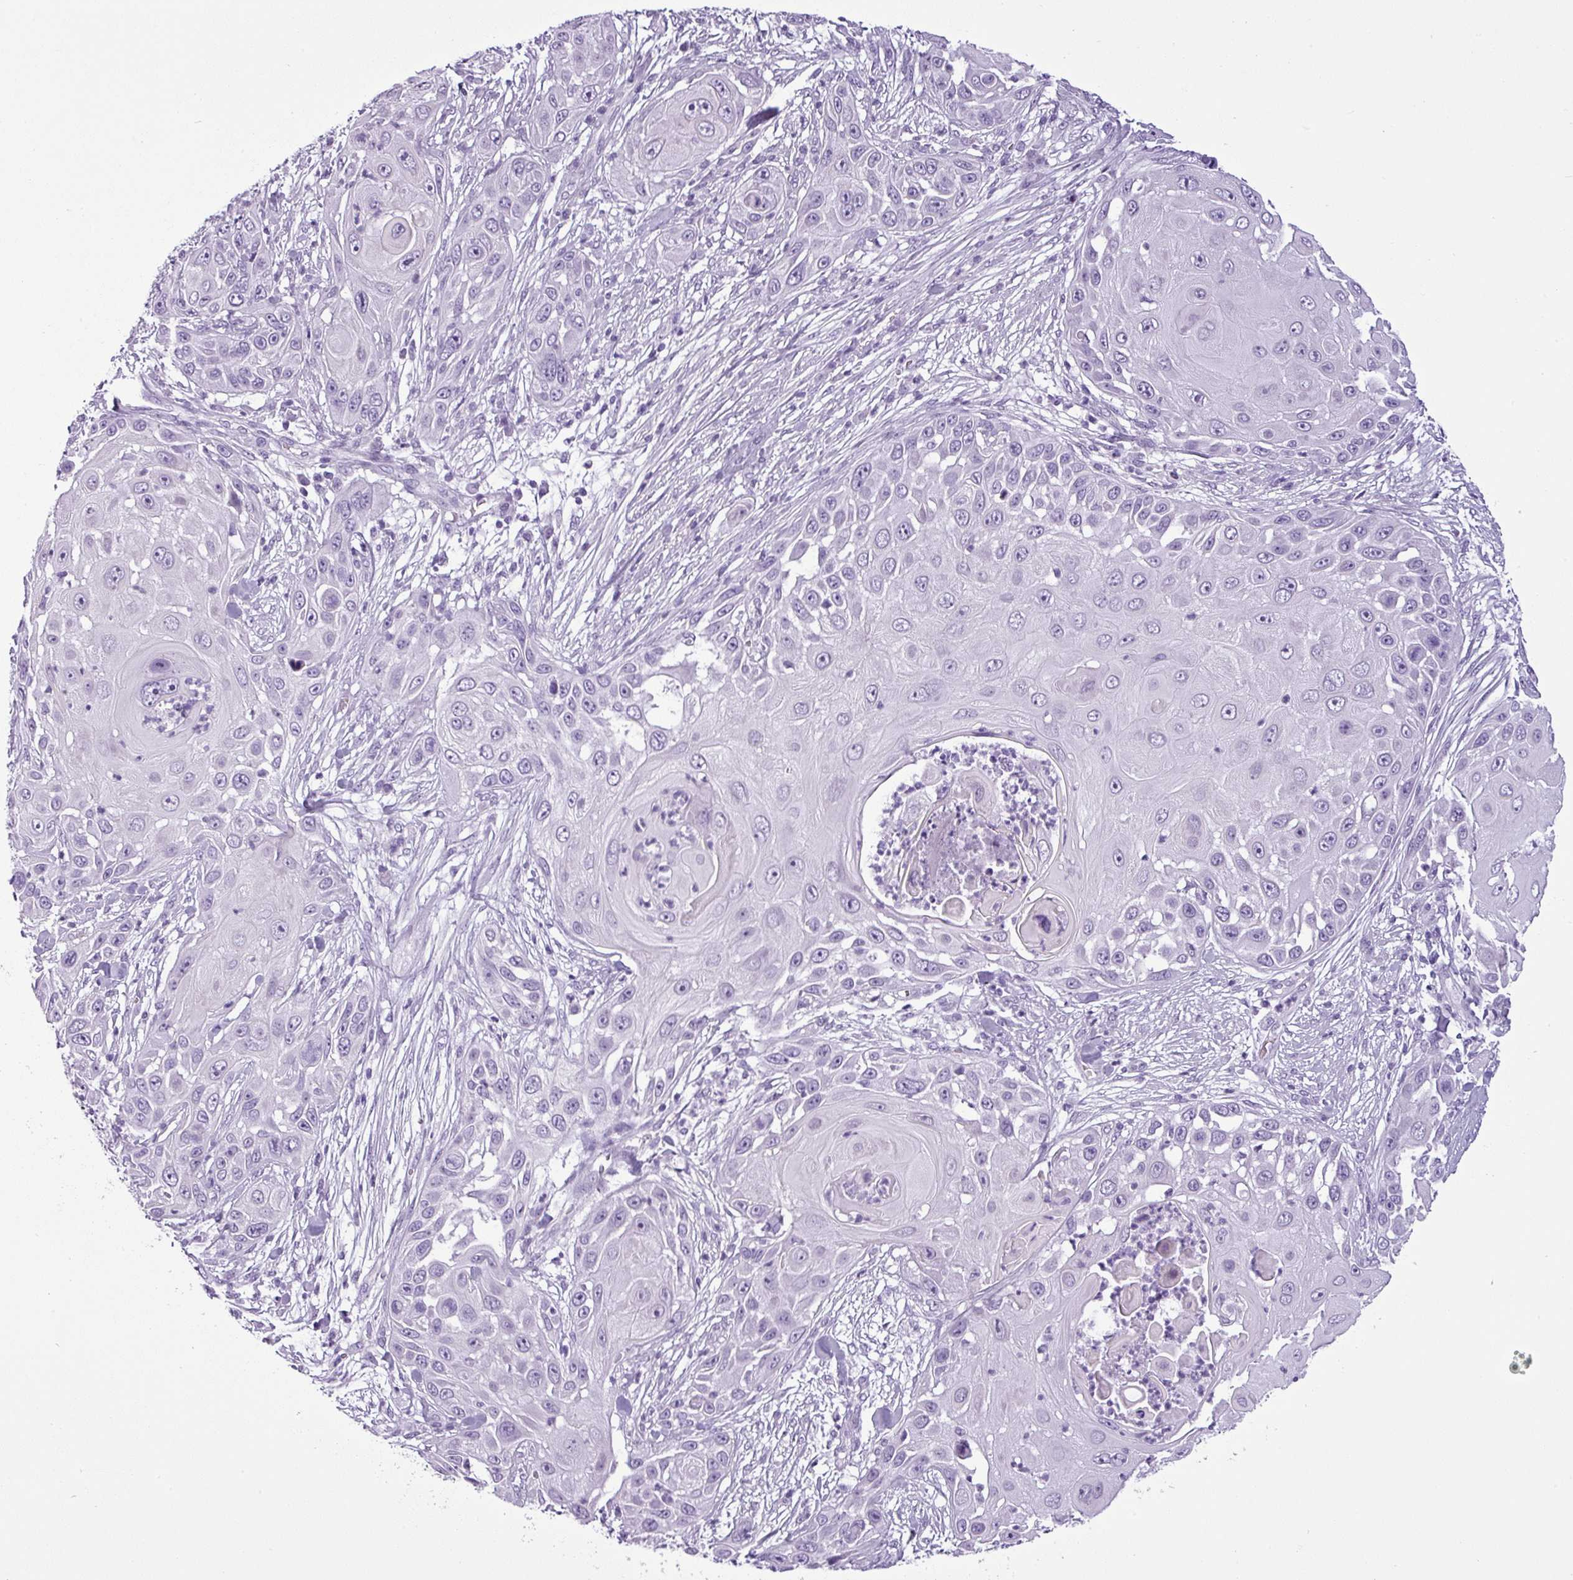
{"staining": {"intensity": "negative", "quantity": "none", "location": "none"}, "tissue": "skin cancer", "cell_type": "Tumor cells", "image_type": "cancer", "snomed": [{"axis": "morphology", "description": "Squamous cell carcinoma, NOS"}, {"axis": "topography", "description": "Skin"}], "caption": "There is no significant positivity in tumor cells of skin cancer.", "gene": "CDH16", "patient": {"sex": "female", "age": 44}}